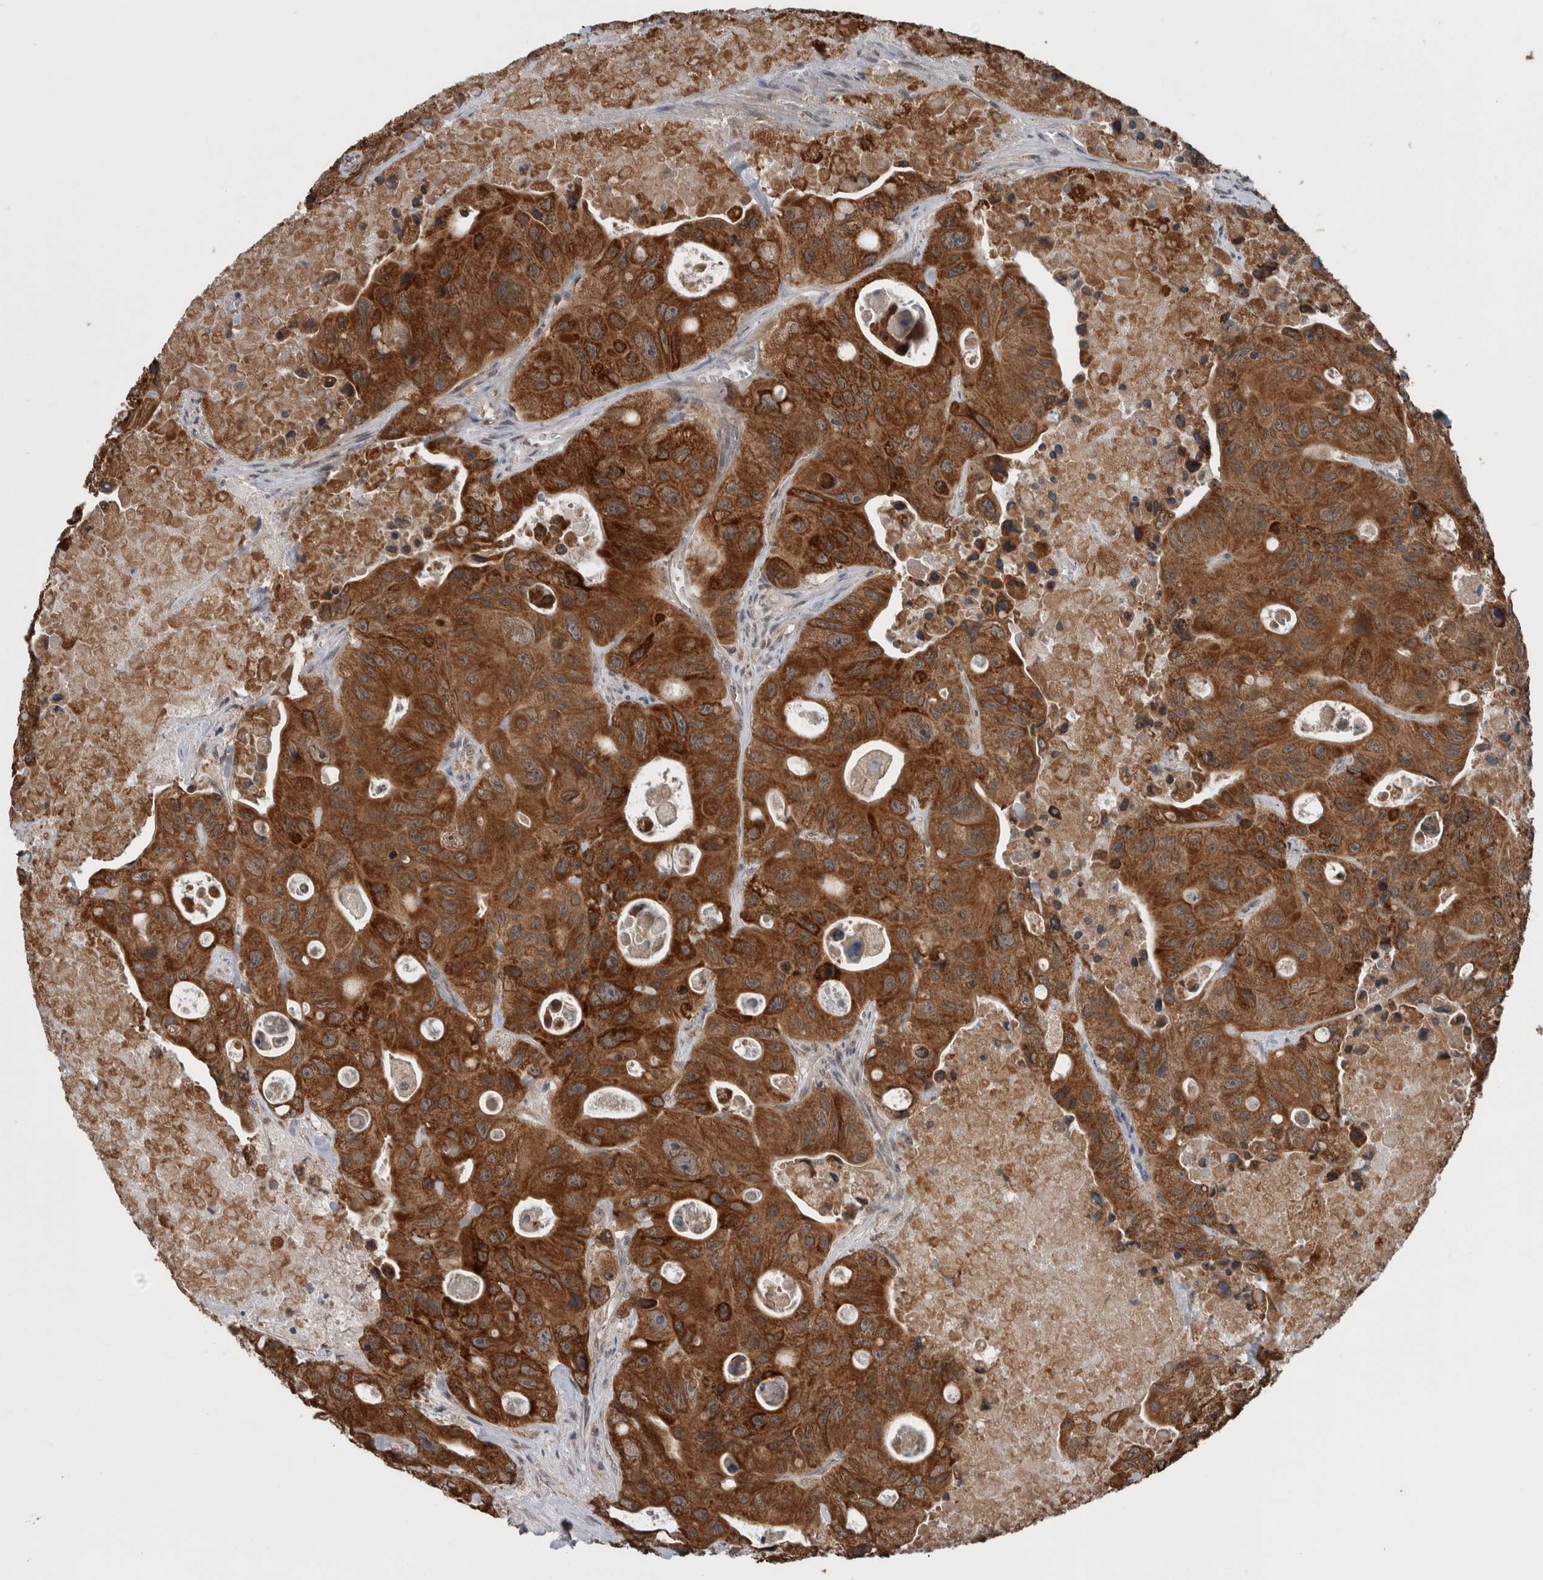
{"staining": {"intensity": "strong", "quantity": ">75%", "location": "cytoplasmic/membranous"}, "tissue": "colorectal cancer", "cell_type": "Tumor cells", "image_type": "cancer", "snomed": [{"axis": "morphology", "description": "Adenocarcinoma, NOS"}, {"axis": "topography", "description": "Colon"}], "caption": "Protein analysis of colorectal adenocarcinoma tissue demonstrates strong cytoplasmic/membranous expression in about >75% of tumor cells. (brown staining indicates protein expression, while blue staining denotes nuclei).", "gene": "ENY2", "patient": {"sex": "female", "age": 46}}